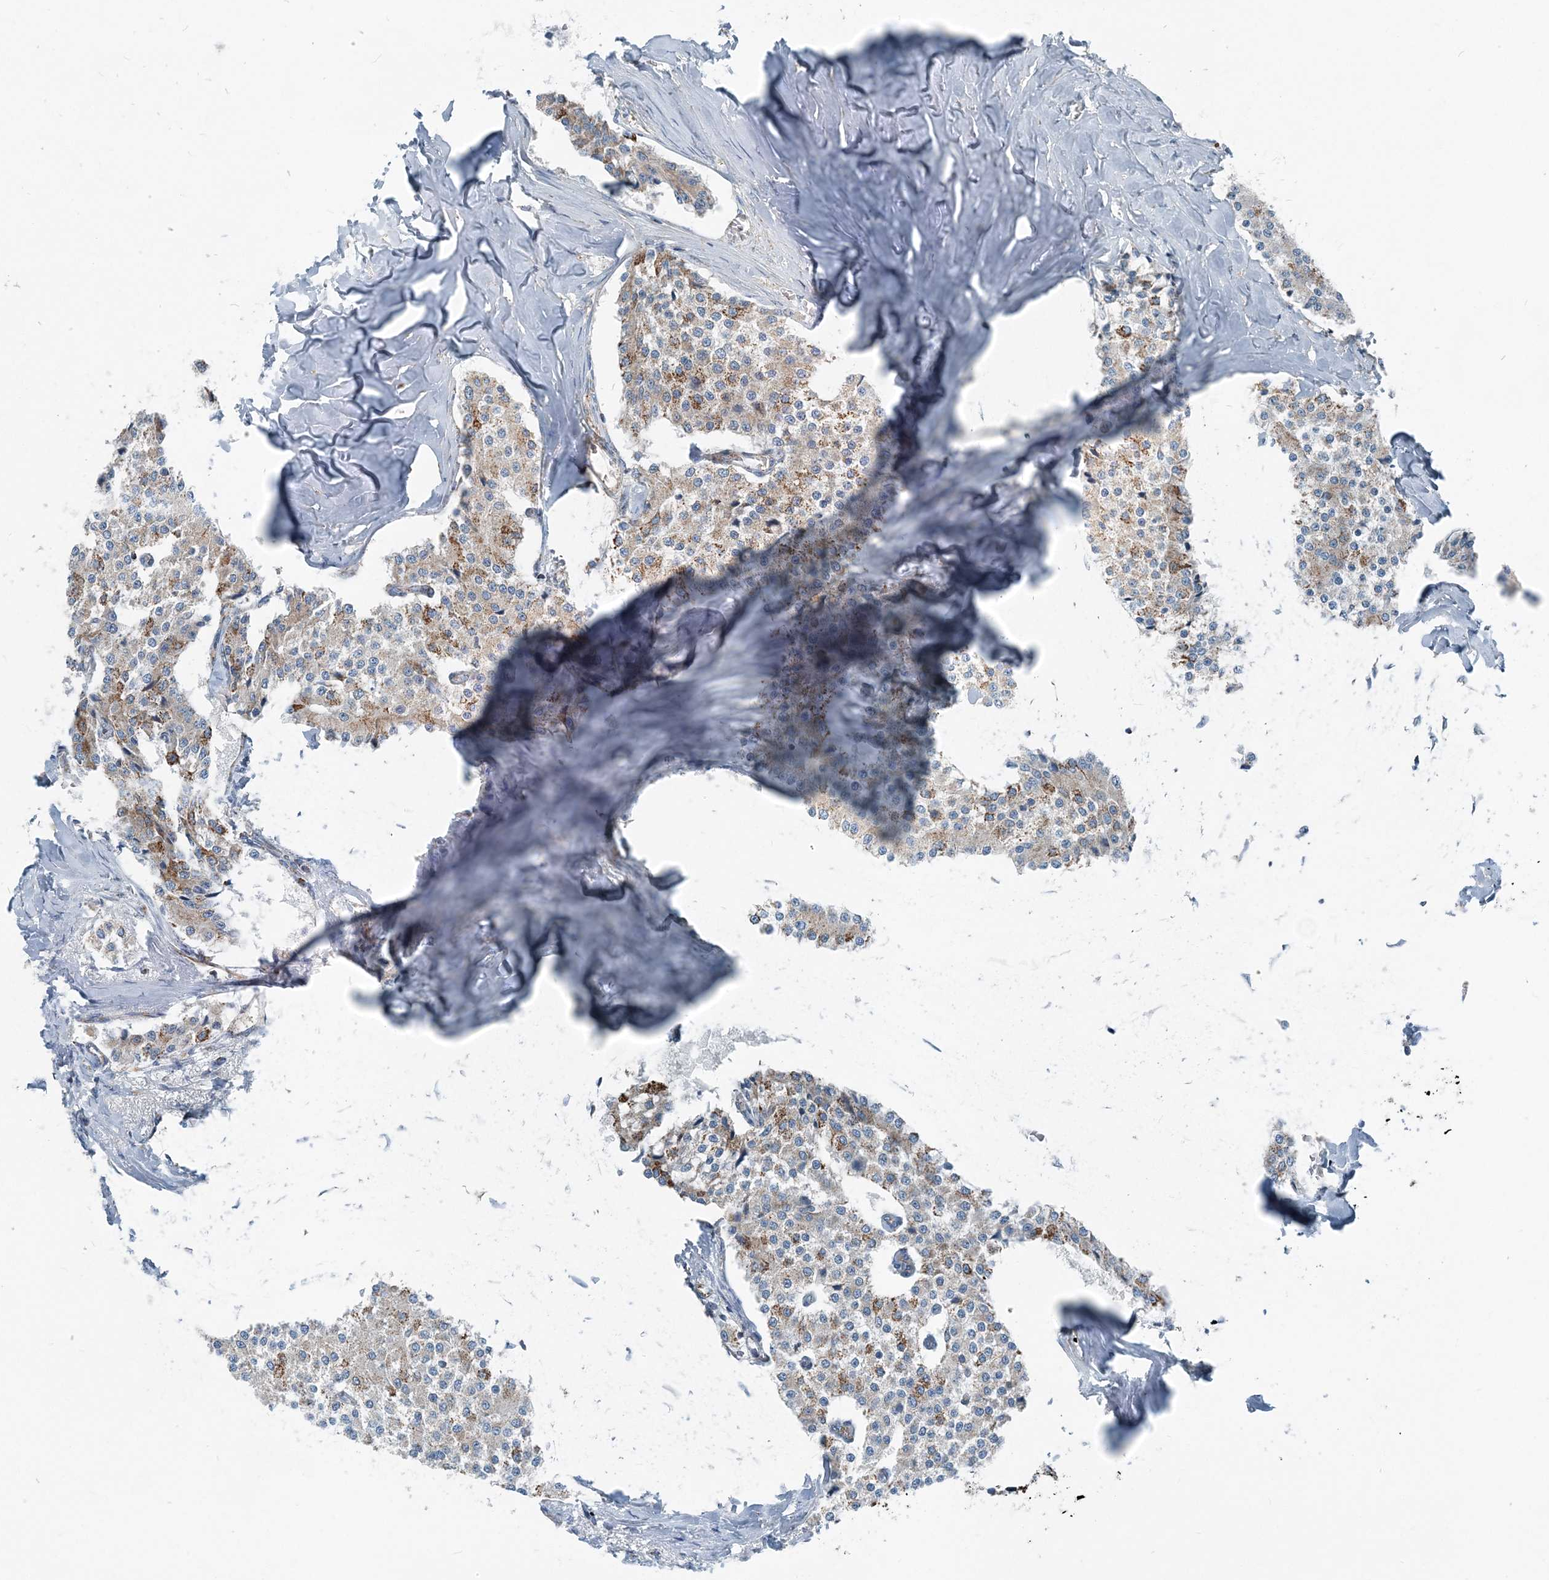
{"staining": {"intensity": "weak", "quantity": "25%-75%", "location": "cytoplasmic/membranous"}, "tissue": "carcinoid", "cell_type": "Tumor cells", "image_type": "cancer", "snomed": [{"axis": "morphology", "description": "Carcinoid, malignant, NOS"}, {"axis": "topography", "description": "Colon"}], "caption": "Malignant carcinoid tissue shows weak cytoplasmic/membranous staining in approximately 25%-75% of tumor cells", "gene": "INTU", "patient": {"sex": "female", "age": 52}}